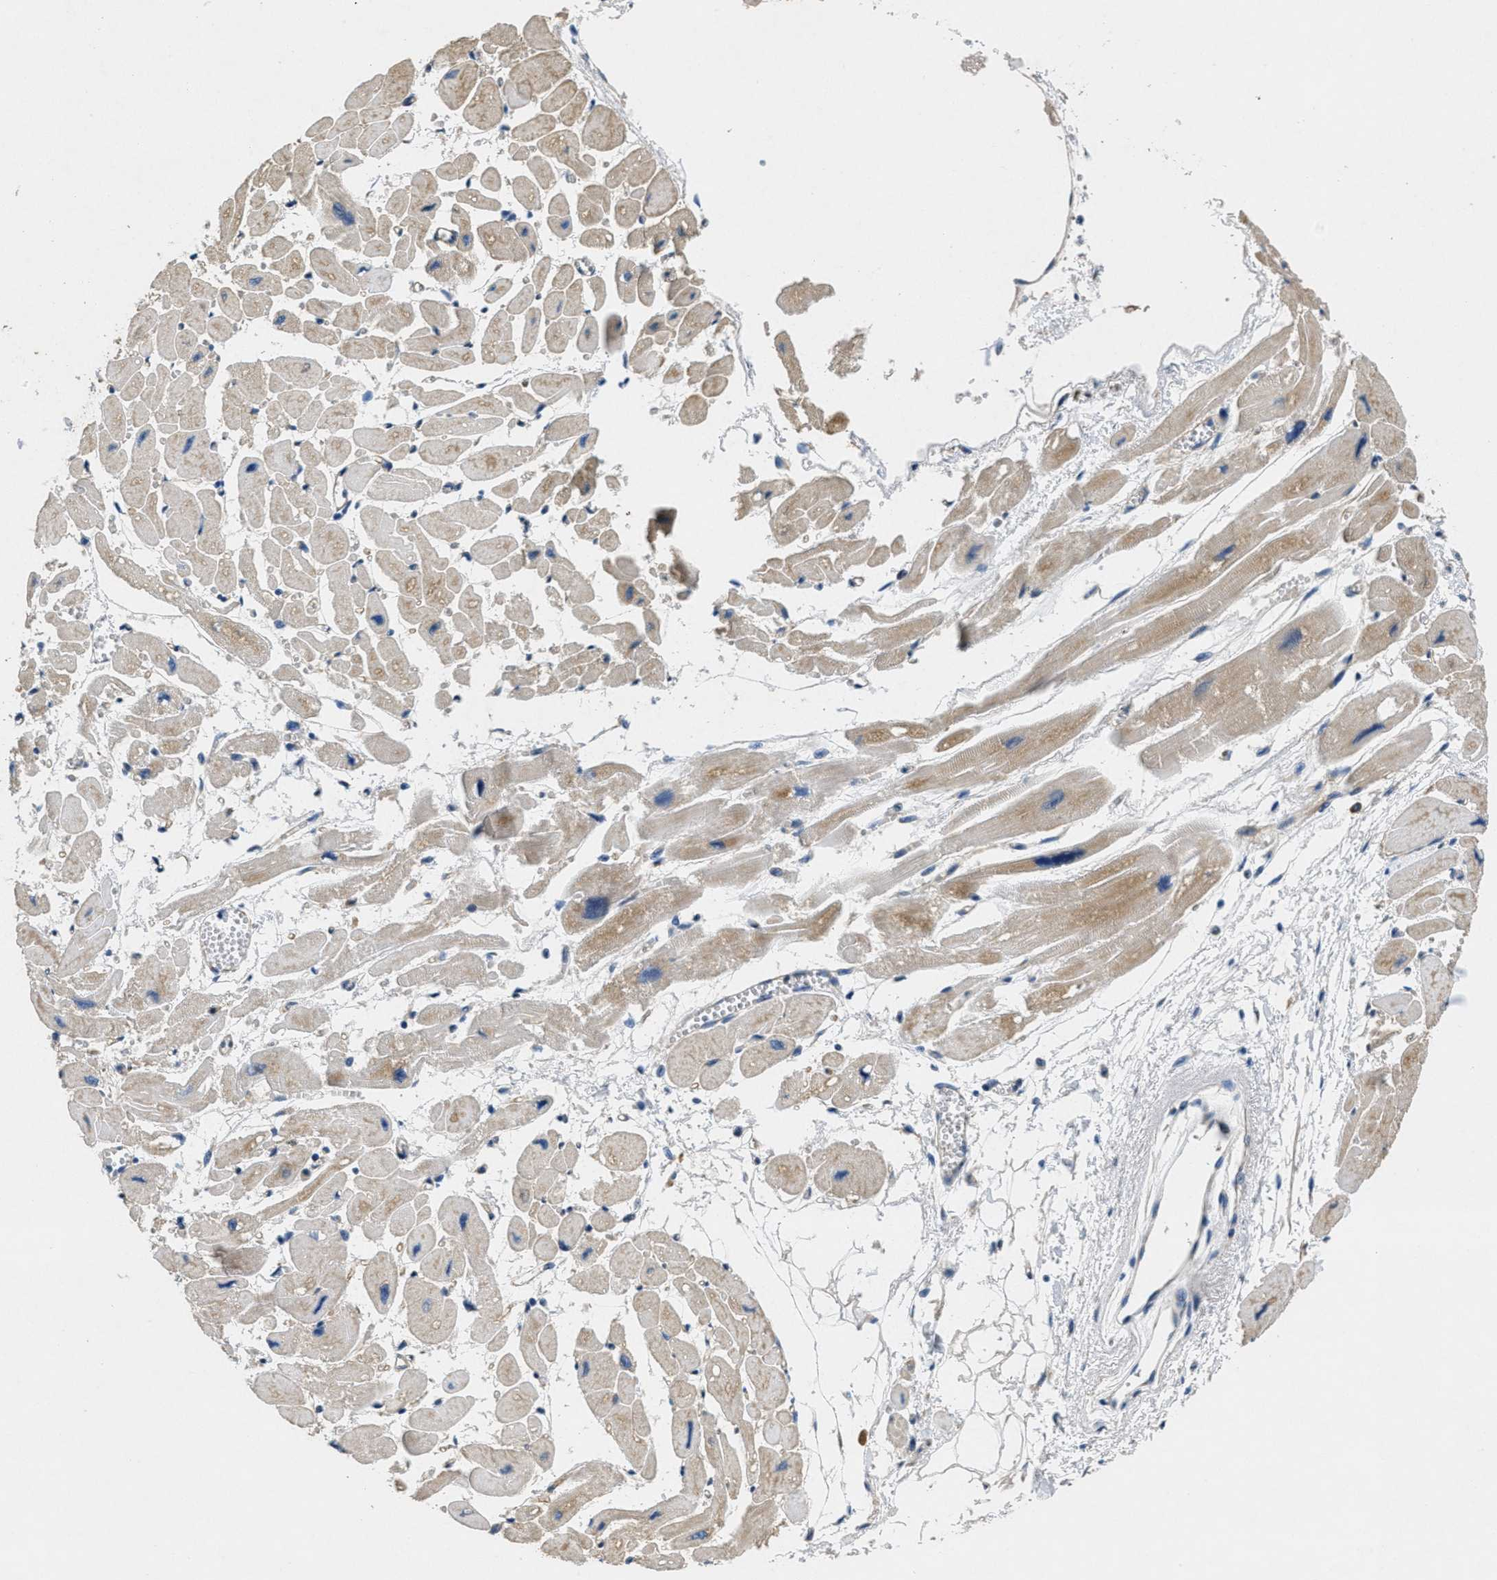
{"staining": {"intensity": "moderate", "quantity": ">75%", "location": "cytoplasmic/membranous"}, "tissue": "heart muscle", "cell_type": "Cardiomyocytes", "image_type": "normal", "snomed": [{"axis": "morphology", "description": "Normal tissue, NOS"}, {"axis": "topography", "description": "Heart"}], "caption": "Cardiomyocytes show medium levels of moderate cytoplasmic/membranous staining in about >75% of cells in benign heart muscle. (Brightfield microscopy of DAB IHC at high magnification).", "gene": "TOMM70", "patient": {"sex": "female", "age": 54}}